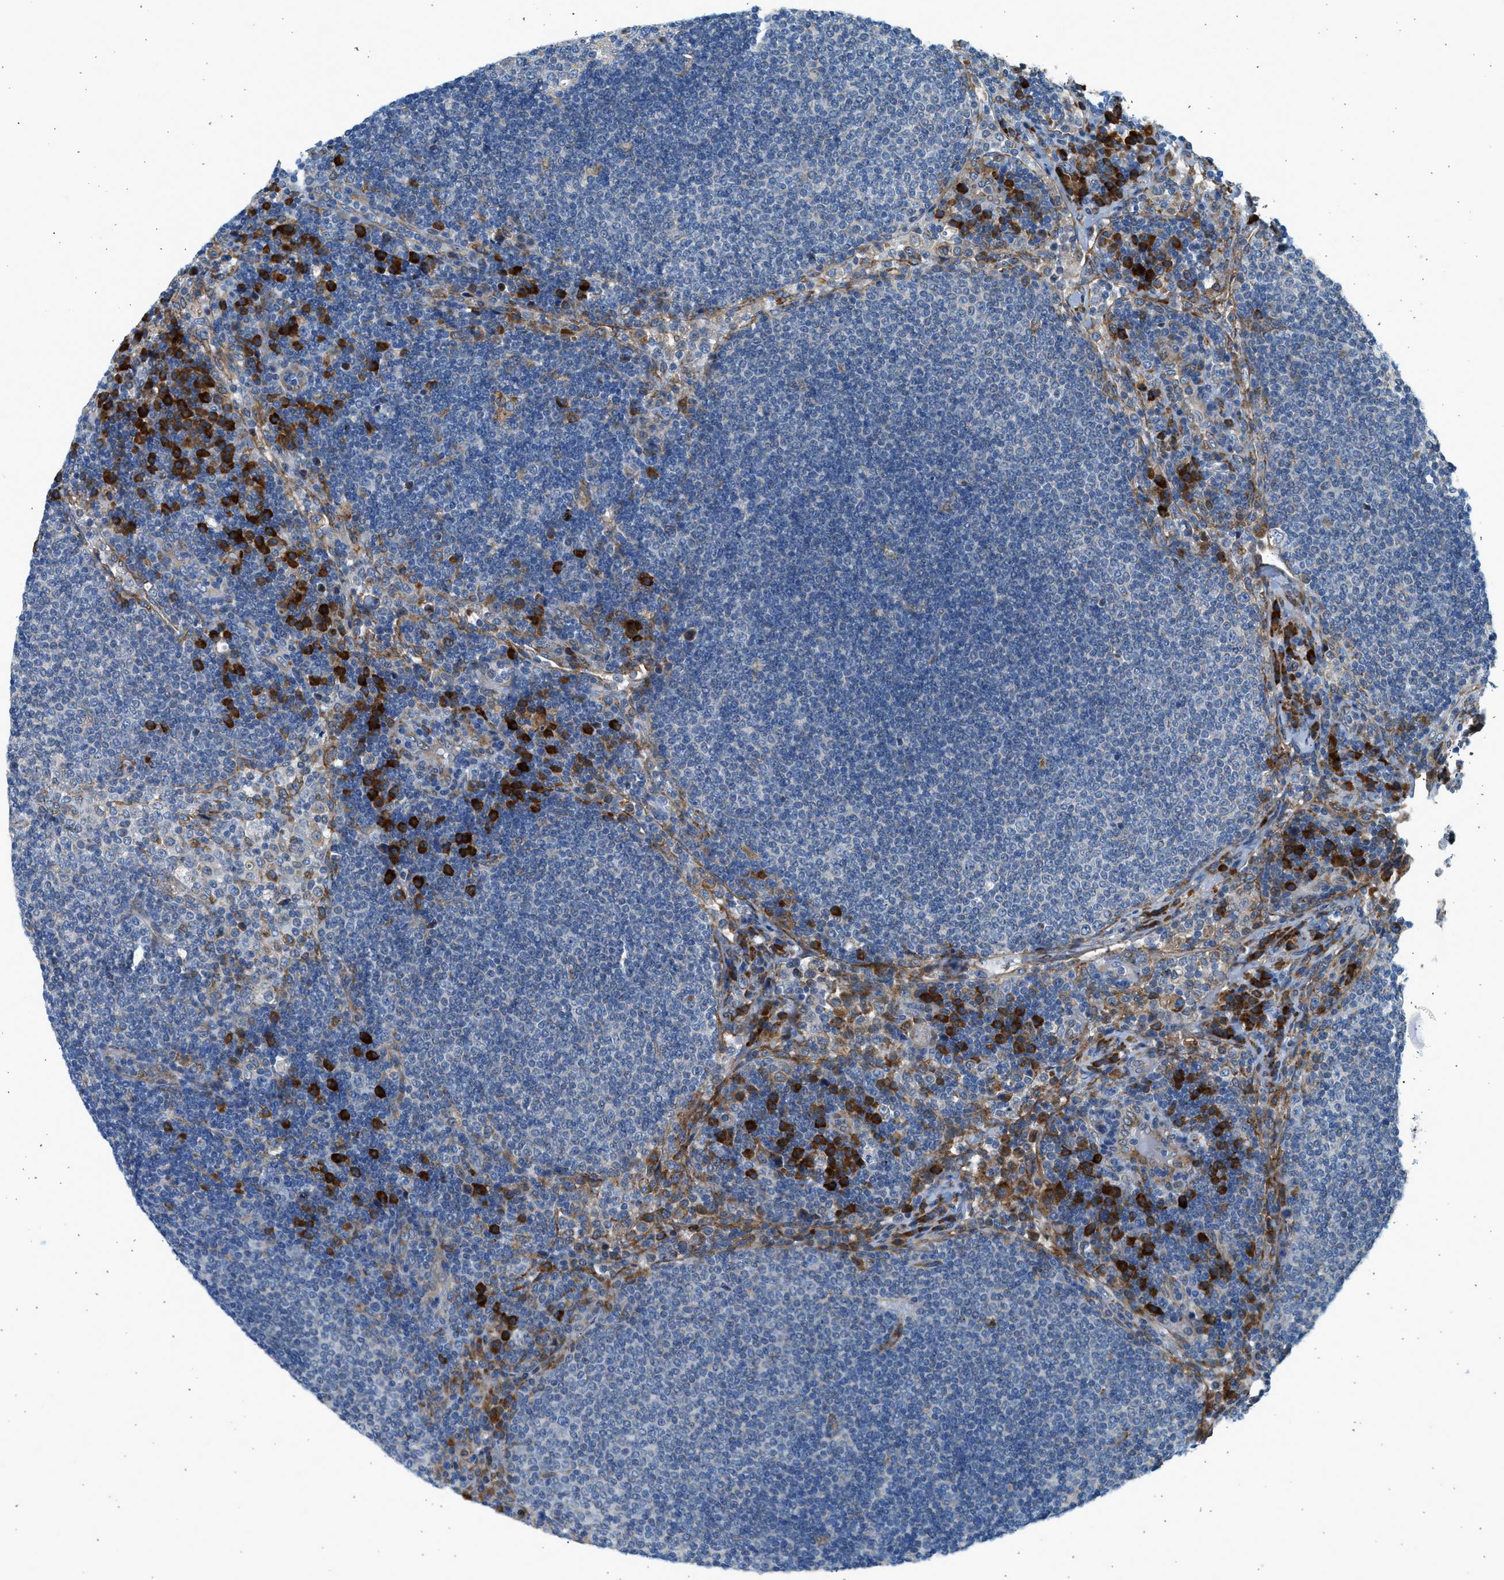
{"staining": {"intensity": "negative", "quantity": "none", "location": "none"}, "tissue": "lymph node", "cell_type": "Germinal center cells", "image_type": "normal", "snomed": [{"axis": "morphology", "description": "Normal tissue, NOS"}, {"axis": "topography", "description": "Lymph node"}], "caption": "The IHC histopathology image has no significant positivity in germinal center cells of lymph node. Nuclei are stained in blue.", "gene": "CNTN6", "patient": {"sex": "female", "age": 53}}